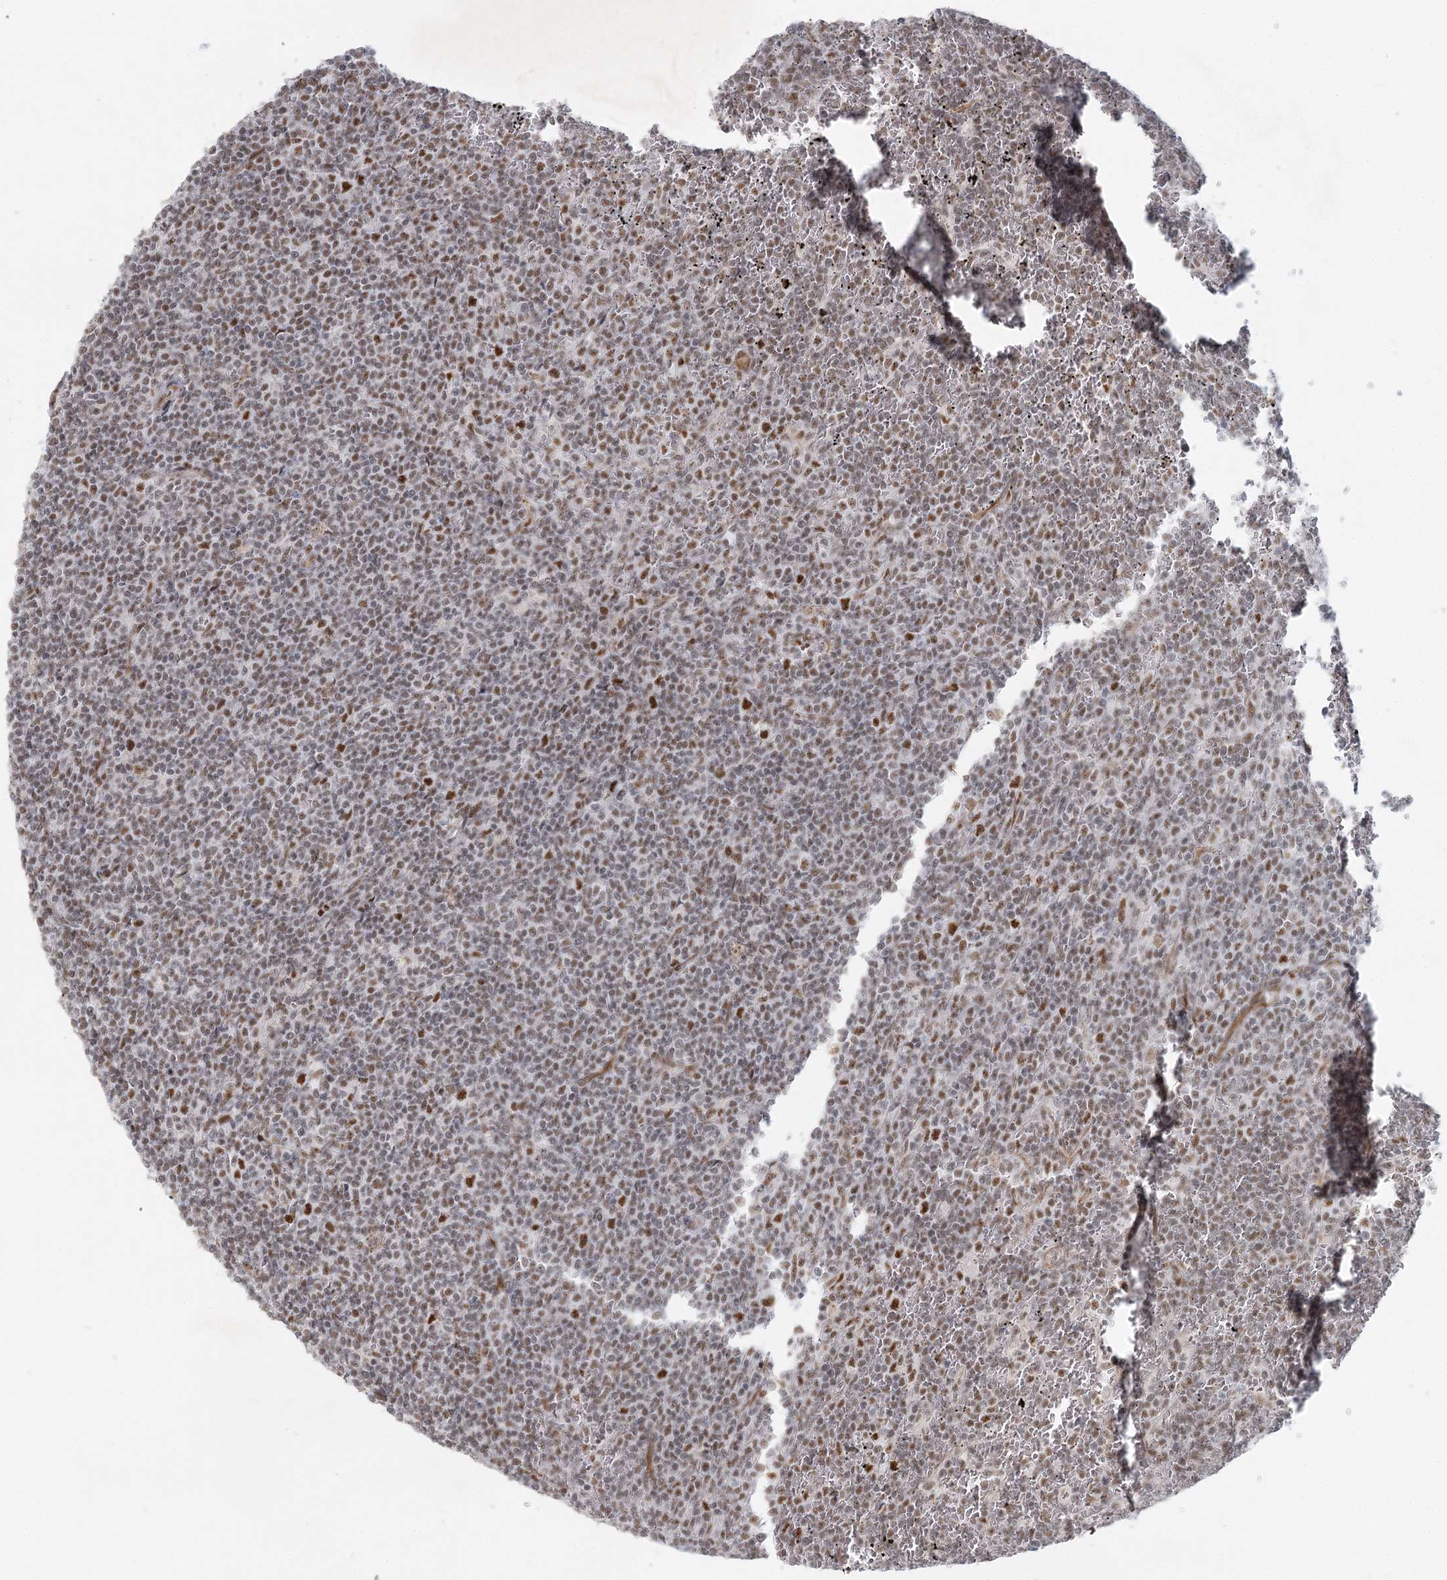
{"staining": {"intensity": "moderate", "quantity": "25%-75%", "location": "nuclear"}, "tissue": "lymphoma", "cell_type": "Tumor cells", "image_type": "cancer", "snomed": [{"axis": "morphology", "description": "Malignant lymphoma, non-Hodgkin's type, Low grade"}, {"axis": "topography", "description": "Spleen"}], "caption": "A histopathology image showing moderate nuclear positivity in about 25%-75% of tumor cells in low-grade malignant lymphoma, non-Hodgkin's type, as visualized by brown immunohistochemical staining.", "gene": "U2SURP", "patient": {"sex": "female", "age": 19}}